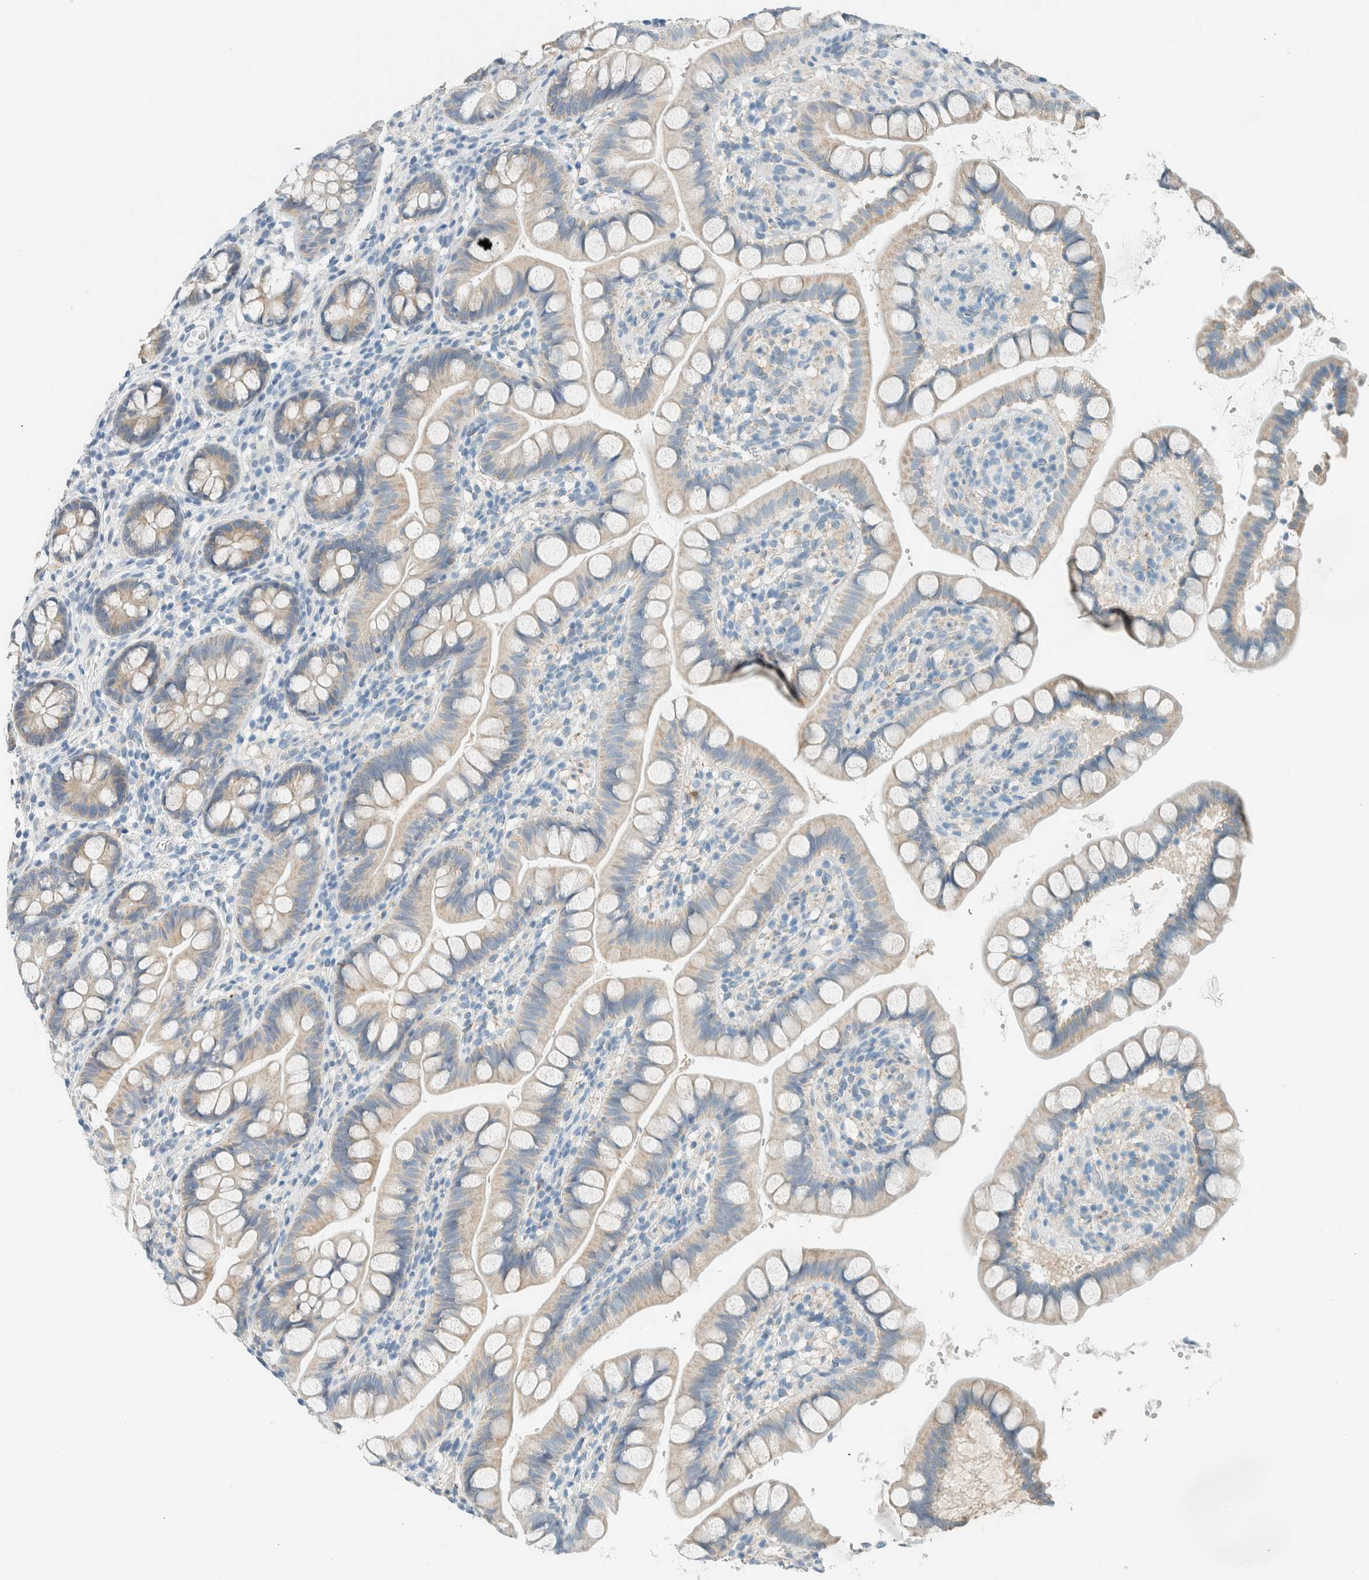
{"staining": {"intensity": "weak", "quantity": "<25%", "location": "cytoplasmic/membranous"}, "tissue": "small intestine", "cell_type": "Glandular cells", "image_type": "normal", "snomed": [{"axis": "morphology", "description": "Normal tissue, NOS"}, {"axis": "topography", "description": "Small intestine"}], "caption": "Normal small intestine was stained to show a protein in brown. There is no significant positivity in glandular cells. The staining is performed using DAB brown chromogen with nuclei counter-stained in using hematoxylin.", "gene": "ALDH7A1", "patient": {"sex": "female", "age": 84}}